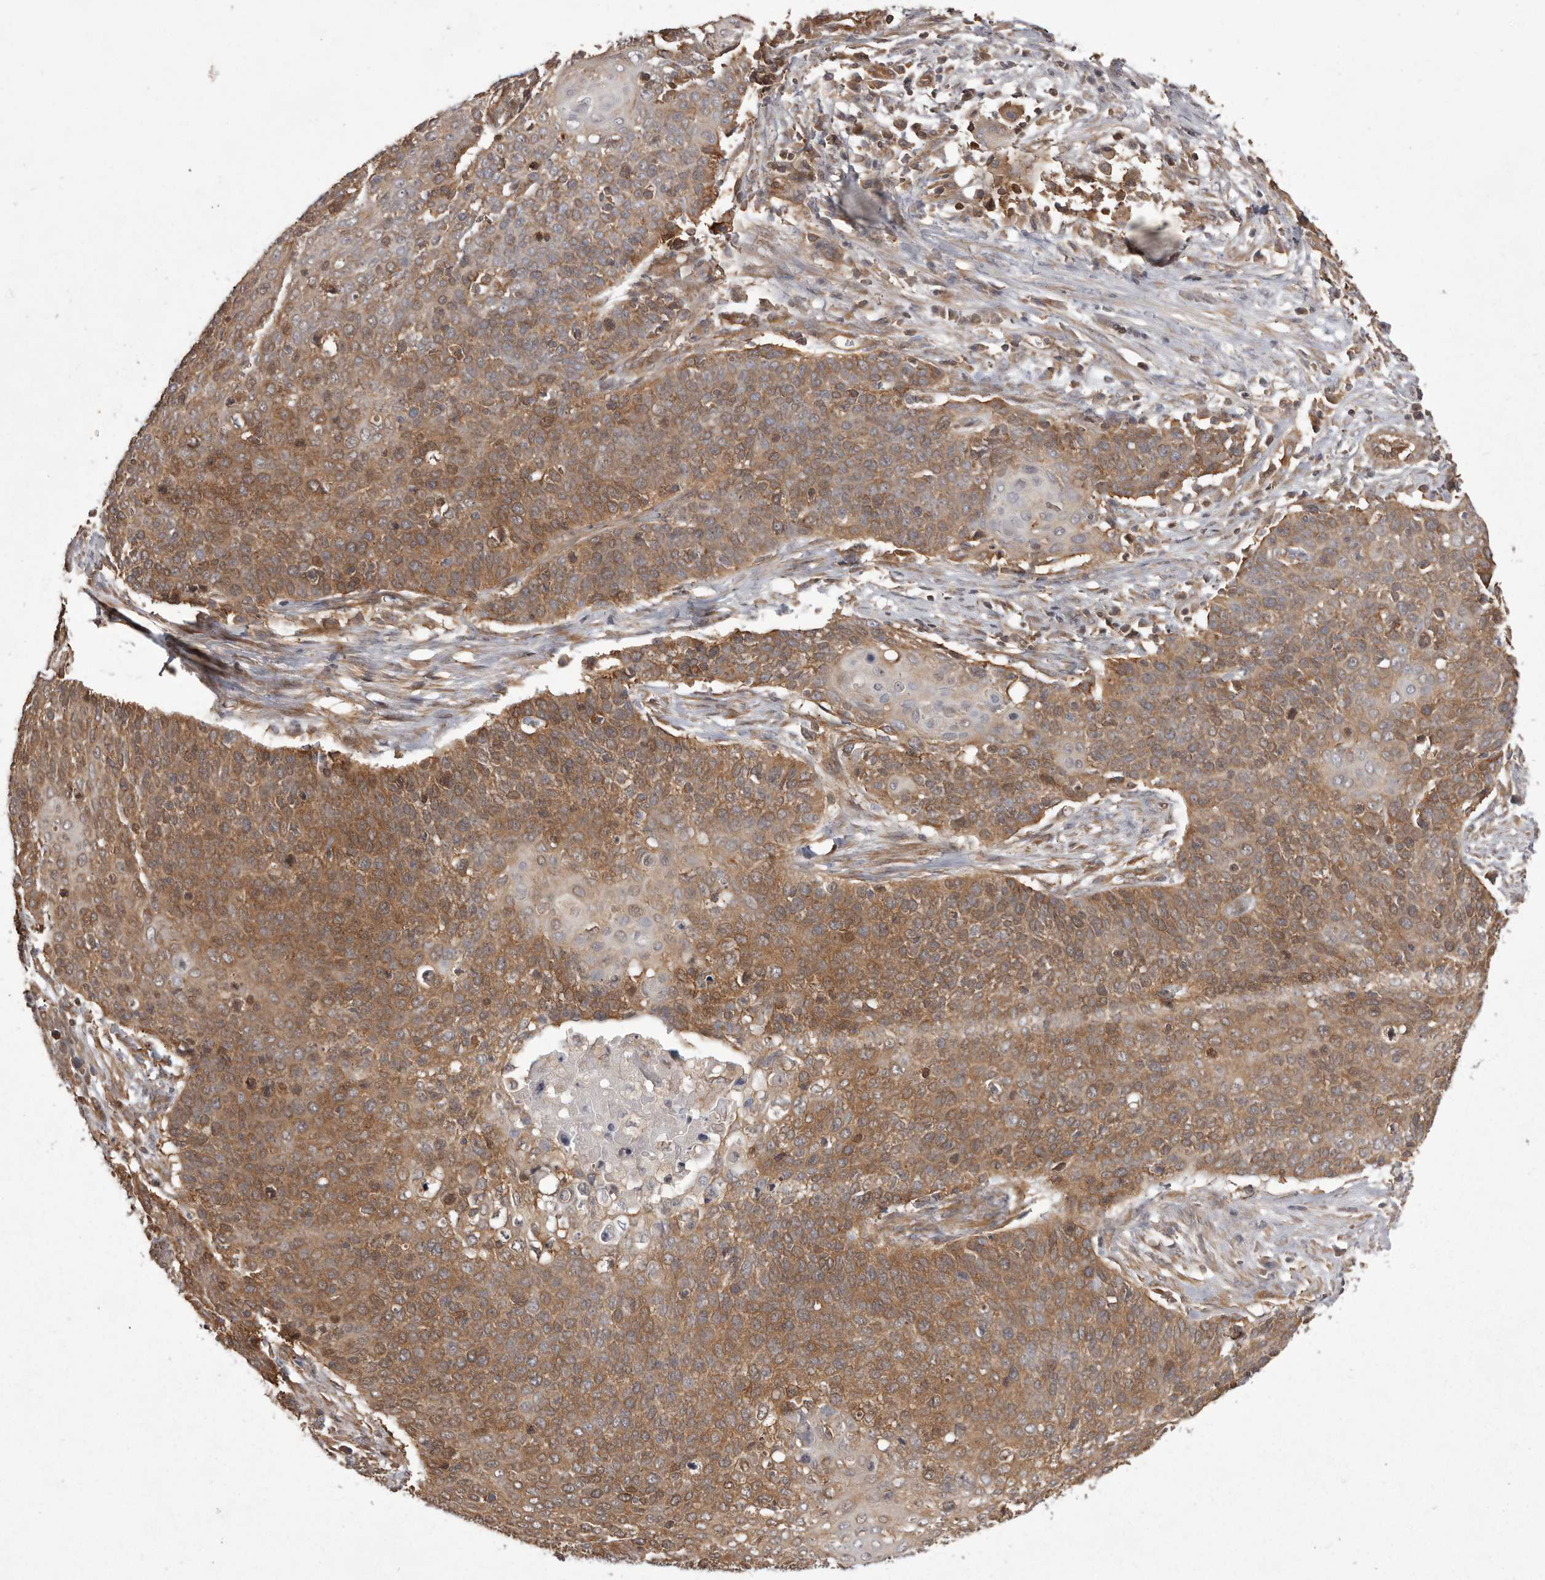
{"staining": {"intensity": "moderate", "quantity": ">75%", "location": "cytoplasmic/membranous"}, "tissue": "cervical cancer", "cell_type": "Tumor cells", "image_type": "cancer", "snomed": [{"axis": "morphology", "description": "Squamous cell carcinoma, NOS"}, {"axis": "topography", "description": "Cervix"}], "caption": "The histopathology image displays immunohistochemical staining of cervical cancer. There is moderate cytoplasmic/membranous staining is seen in about >75% of tumor cells. (DAB IHC with brightfield microscopy, high magnification).", "gene": "NFKBIA", "patient": {"sex": "female", "age": 39}}